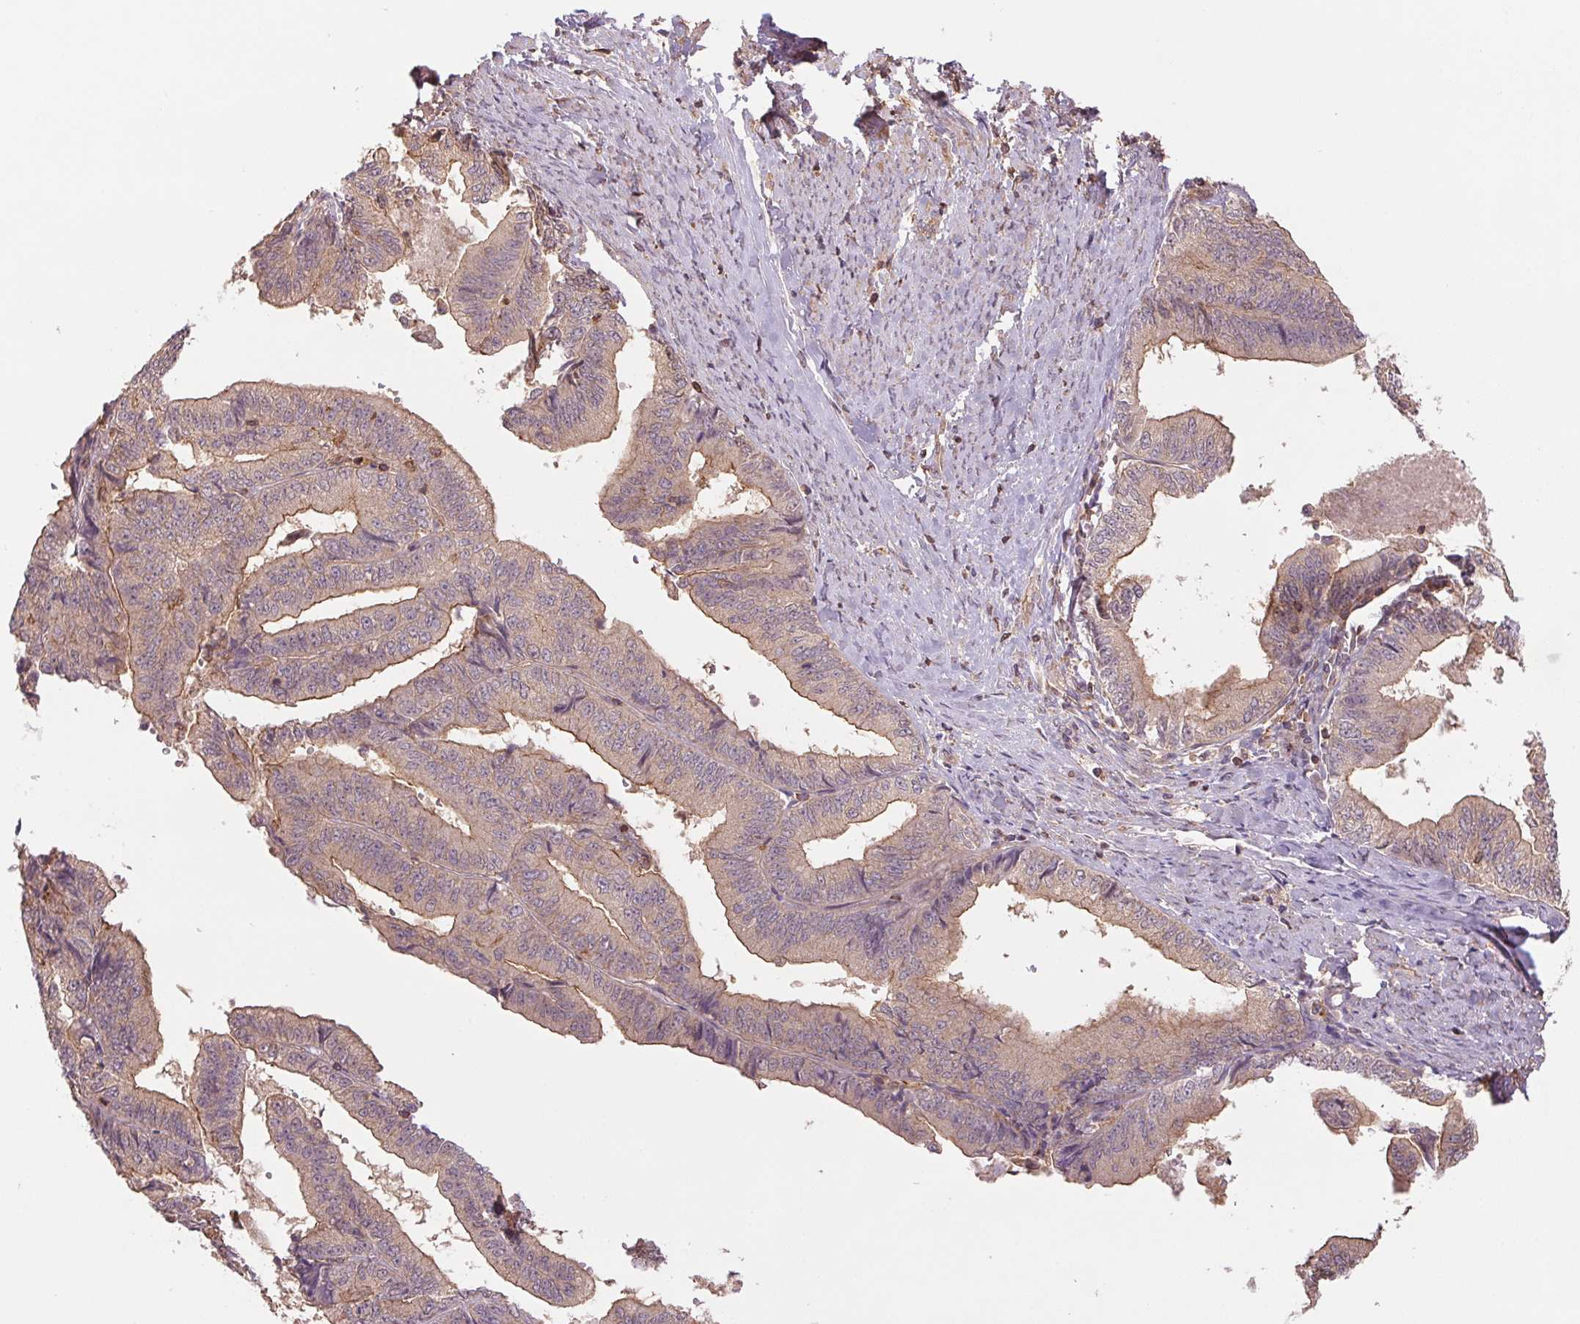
{"staining": {"intensity": "weak", "quantity": ">75%", "location": "cytoplasmic/membranous"}, "tissue": "endometrial cancer", "cell_type": "Tumor cells", "image_type": "cancer", "snomed": [{"axis": "morphology", "description": "Adenocarcinoma, NOS"}, {"axis": "topography", "description": "Endometrium"}], "caption": "Immunohistochemistry (DAB) staining of endometrial adenocarcinoma displays weak cytoplasmic/membranous protein expression in approximately >75% of tumor cells. (Brightfield microscopy of DAB IHC at high magnification).", "gene": "TUBA3D", "patient": {"sex": "female", "age": 65}}